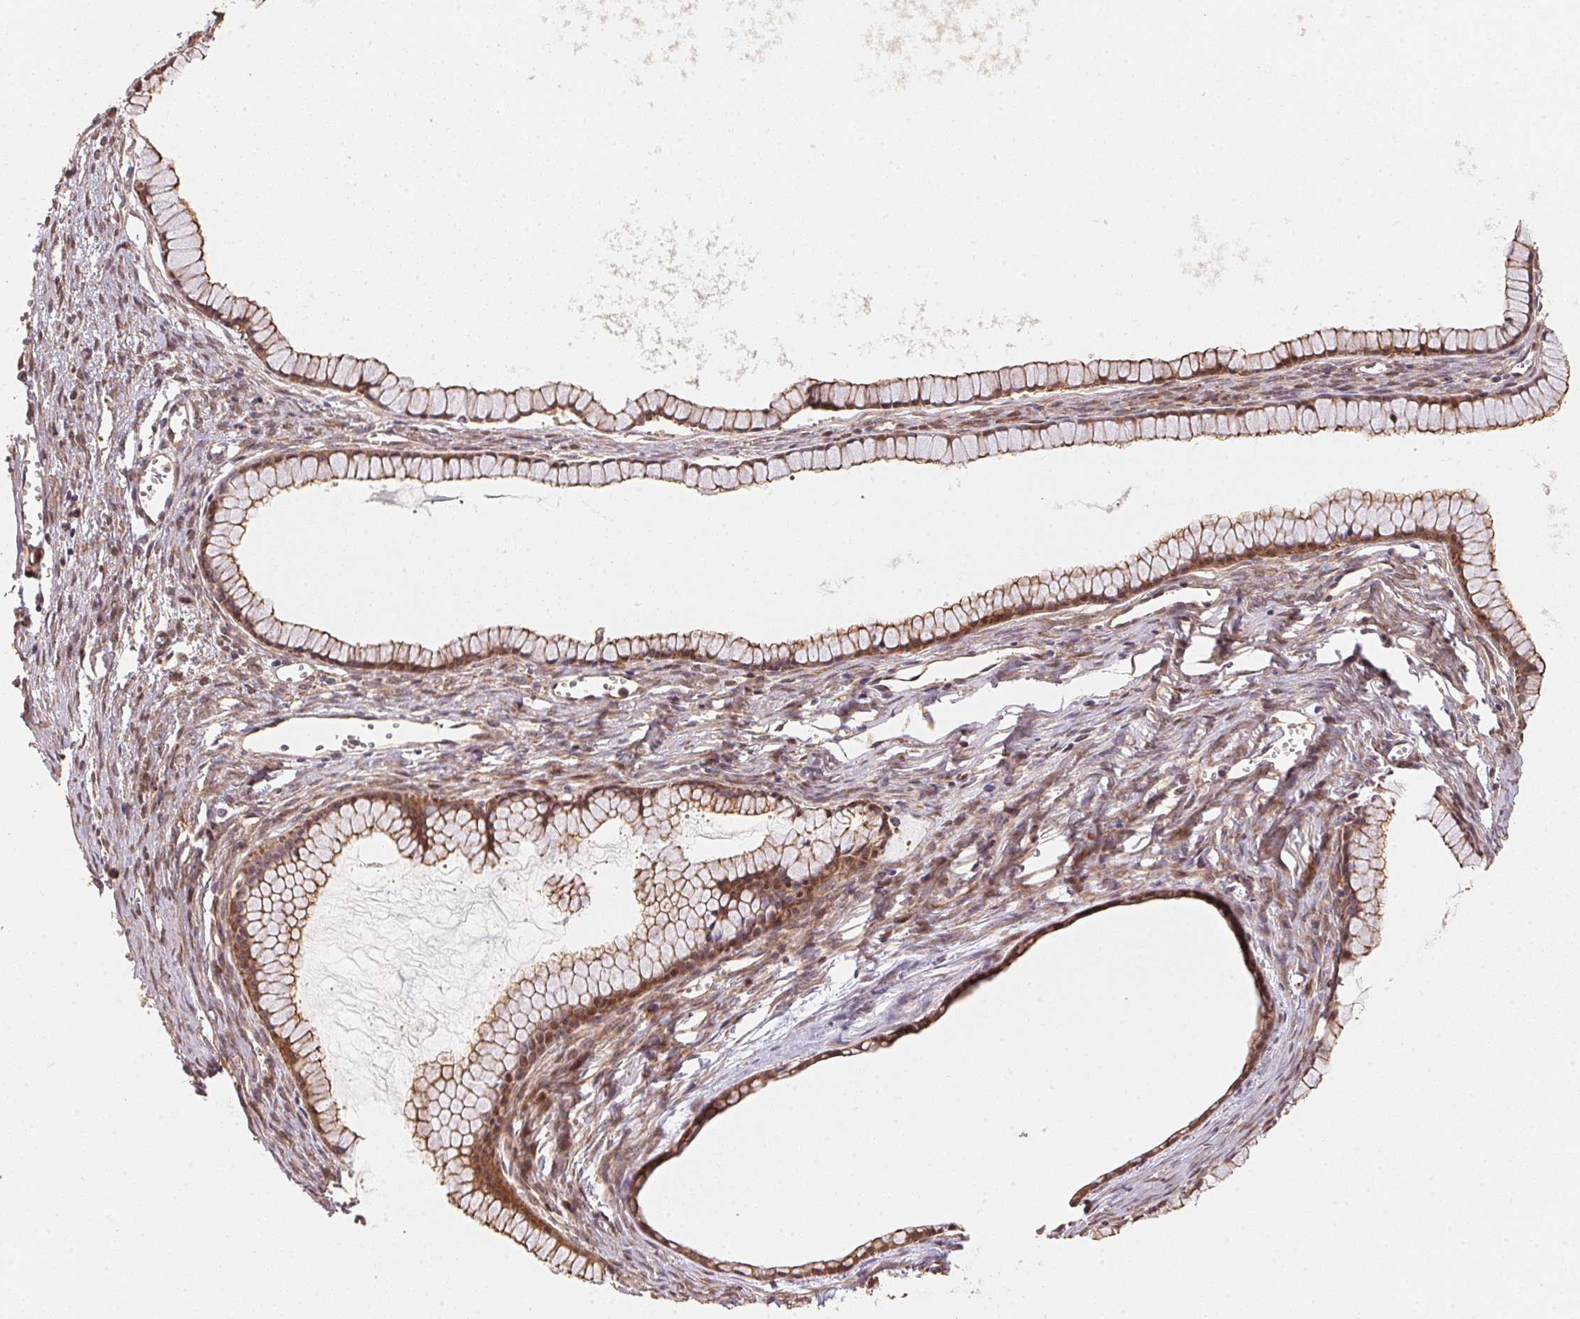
{"staining": {"intensity": "moderate", "quantity": ">75%", "location": "cytoplasmic/membranous,nuclear"}, "tissue": "ovarian cancer", "cell_type": "Tumor cells", "image_type": "cancer", "snomed": [{"axis": "morphology", "description": "Cystadenocarcinoma, mucinous, NOS"}, {"axis": "topography", "description": "Ovary"}], "caption": "Mucinous cystadenocarcinoma (ovarian) stained with a brown dye shows moderate cytoplasmic/membranous and nuclear positive positivity in about >75% of tumor cells.", "gene": "TMEM222", "patient": {"sex": "female", "age": 41}}